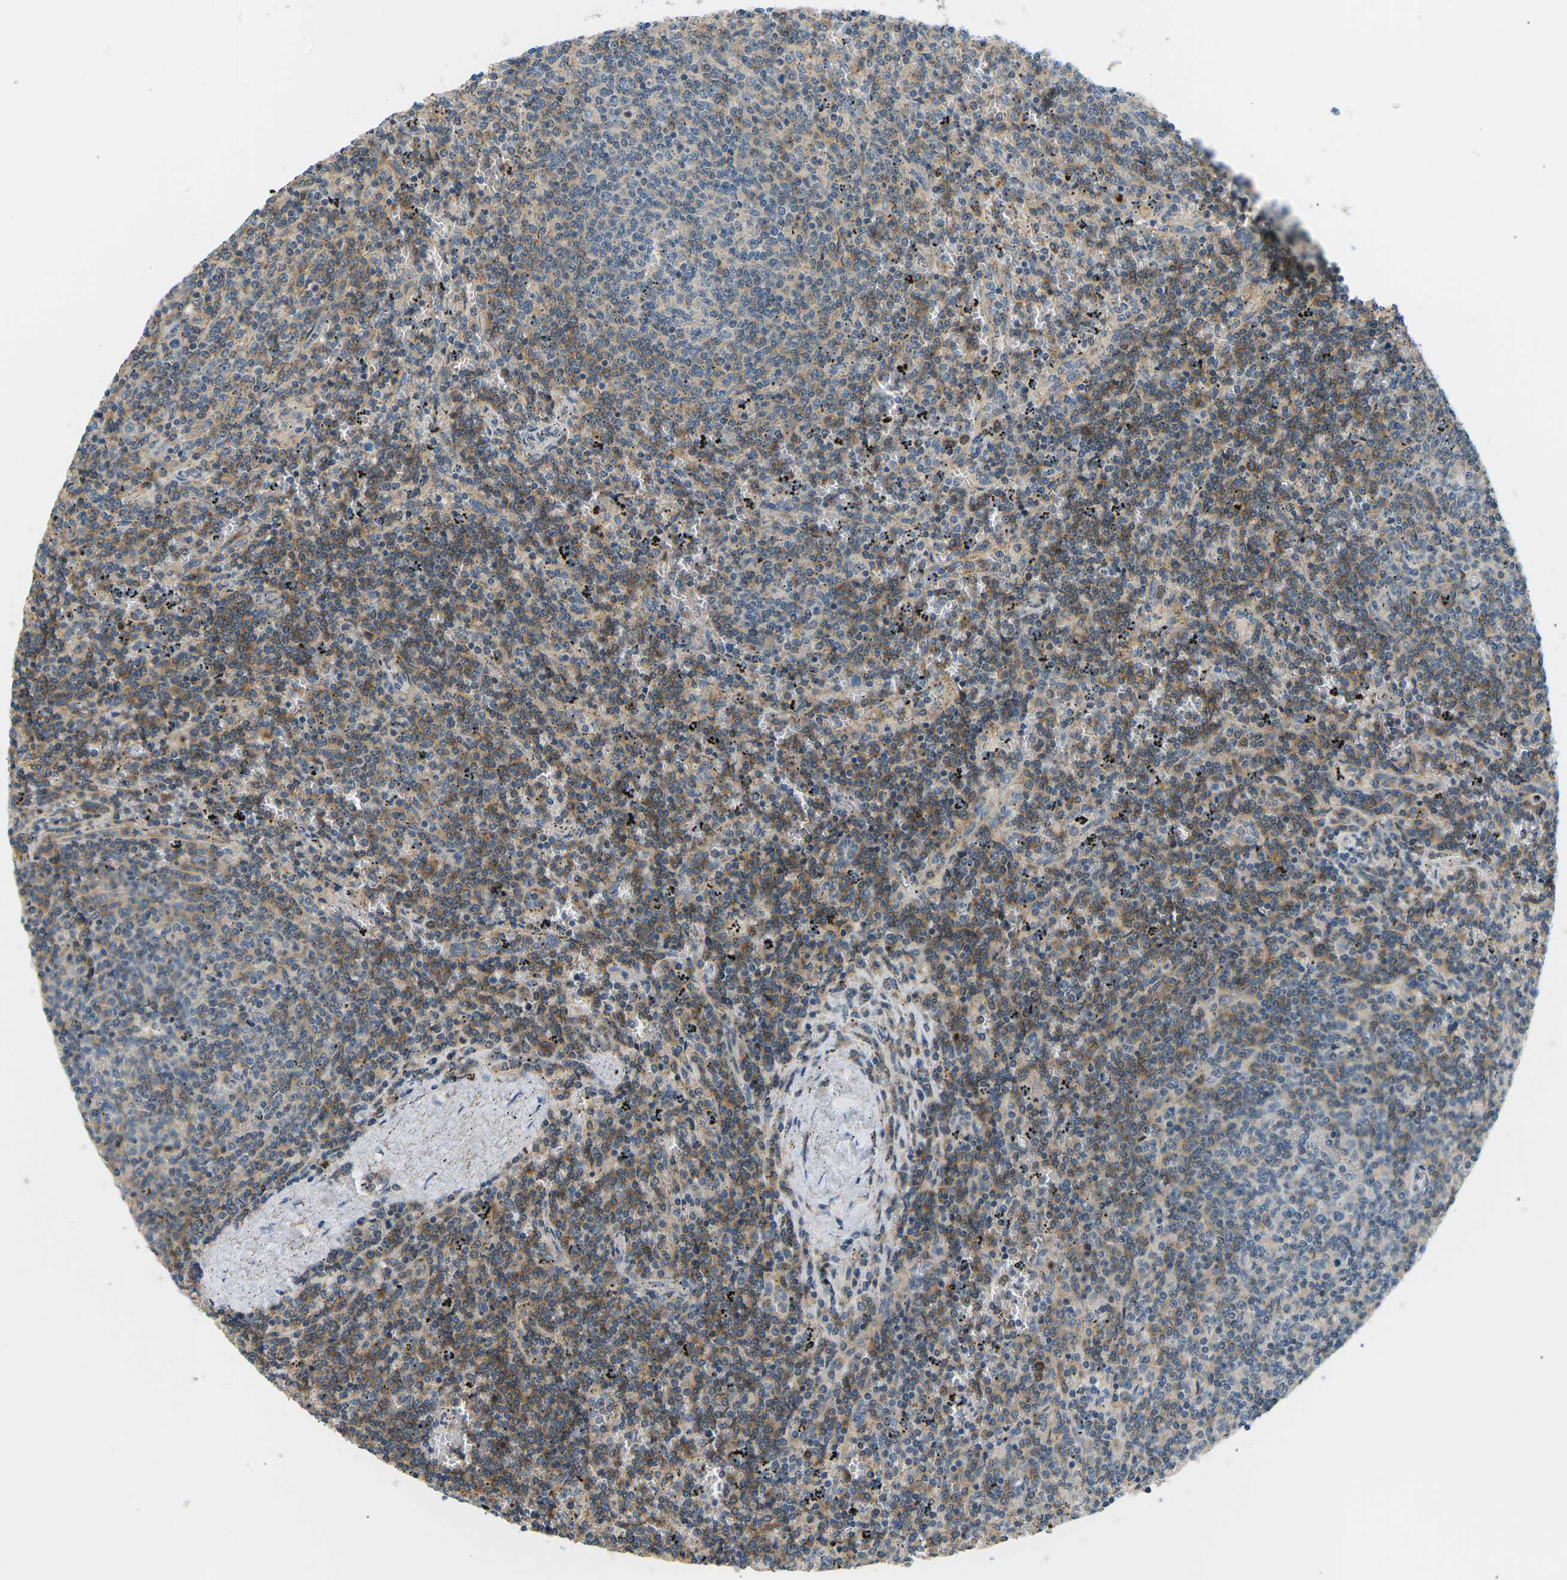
{"staining": {"intensity": "moderate", "quantity": "25%-75%", "location": "cytoplasmic/membranous"}, "tissue": "lymphoma", "cell_type": "Tumor cells", "image_type": "cancer", "snomed": [{"axis": "morphology", "description": "Malignant lymphoma, non-Hodgkin's type, Low grade"}, {"axis": "topography", "description": "Spleen"}], "caption": "An immunohistochemistry photomicrograph of neoplastic tissue is shown. Protein staining in brown labels moderate cytoplasmic/membranous positivity in lymphoma within tumor cells.", "gene": "TBC1D8", "patient": {"sex": "female", "age": 50}}